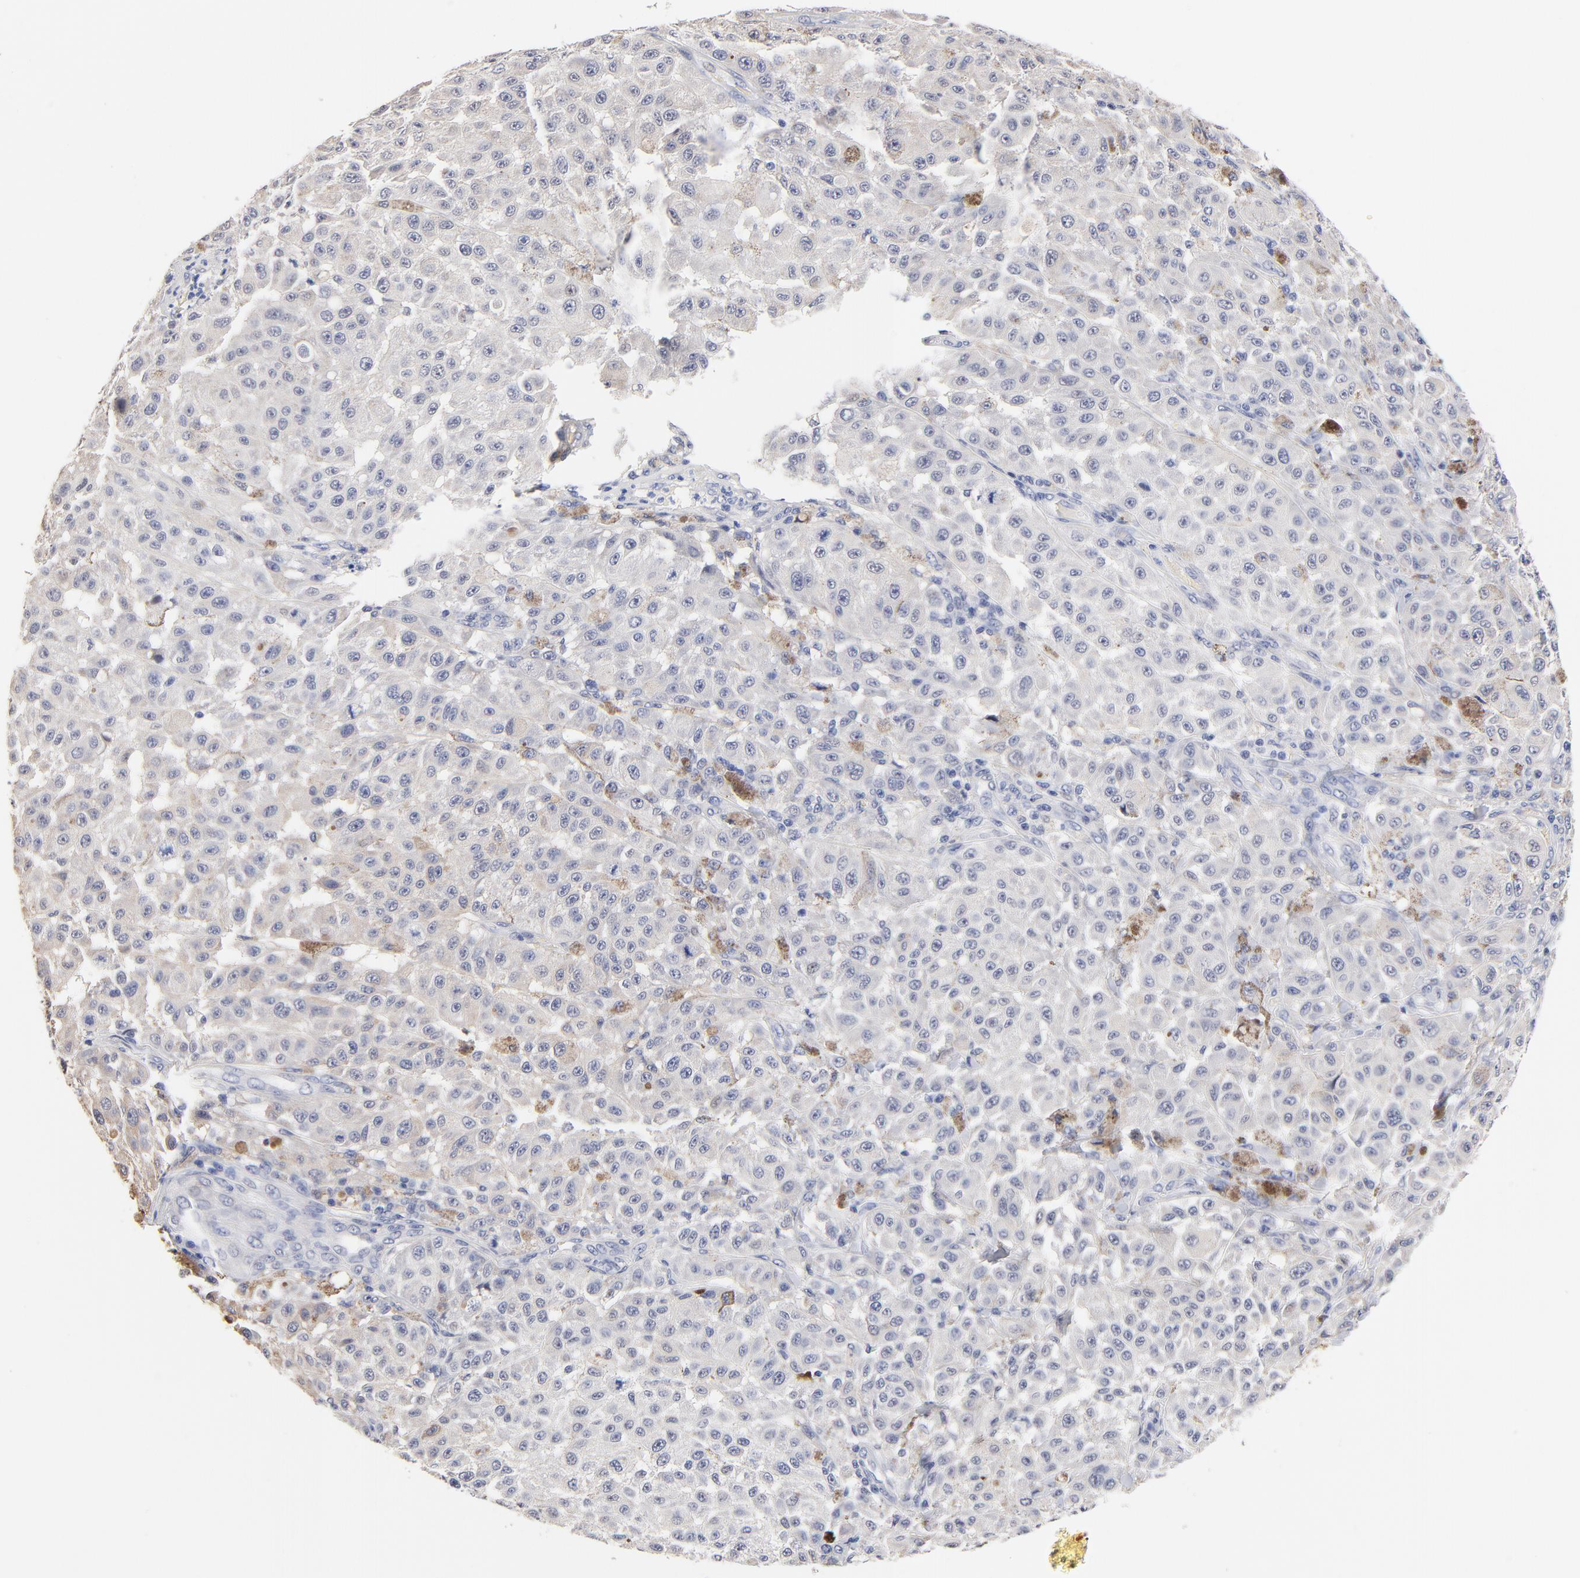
{"staining": {"intensity": "moderate", "quantity": "<25%", "location": "cytoplasmic/membranous"}, "tissue": "melanoma", "cell_type": "Tumor cells", "image_type": "cancer", "snomed": [{"axis": "morphology", "description": "Malignant melanoma, NOS"}, {"axis": "topography", "description": "Skin"}], "caption": "Melanoma was stained to show a protein in brown. There is low levels of moderate cytoplasmic/membranous staining in about <25% of tumor cells.", "gene": "TWNK", "patient": {"sex": "female", "age": 64}}